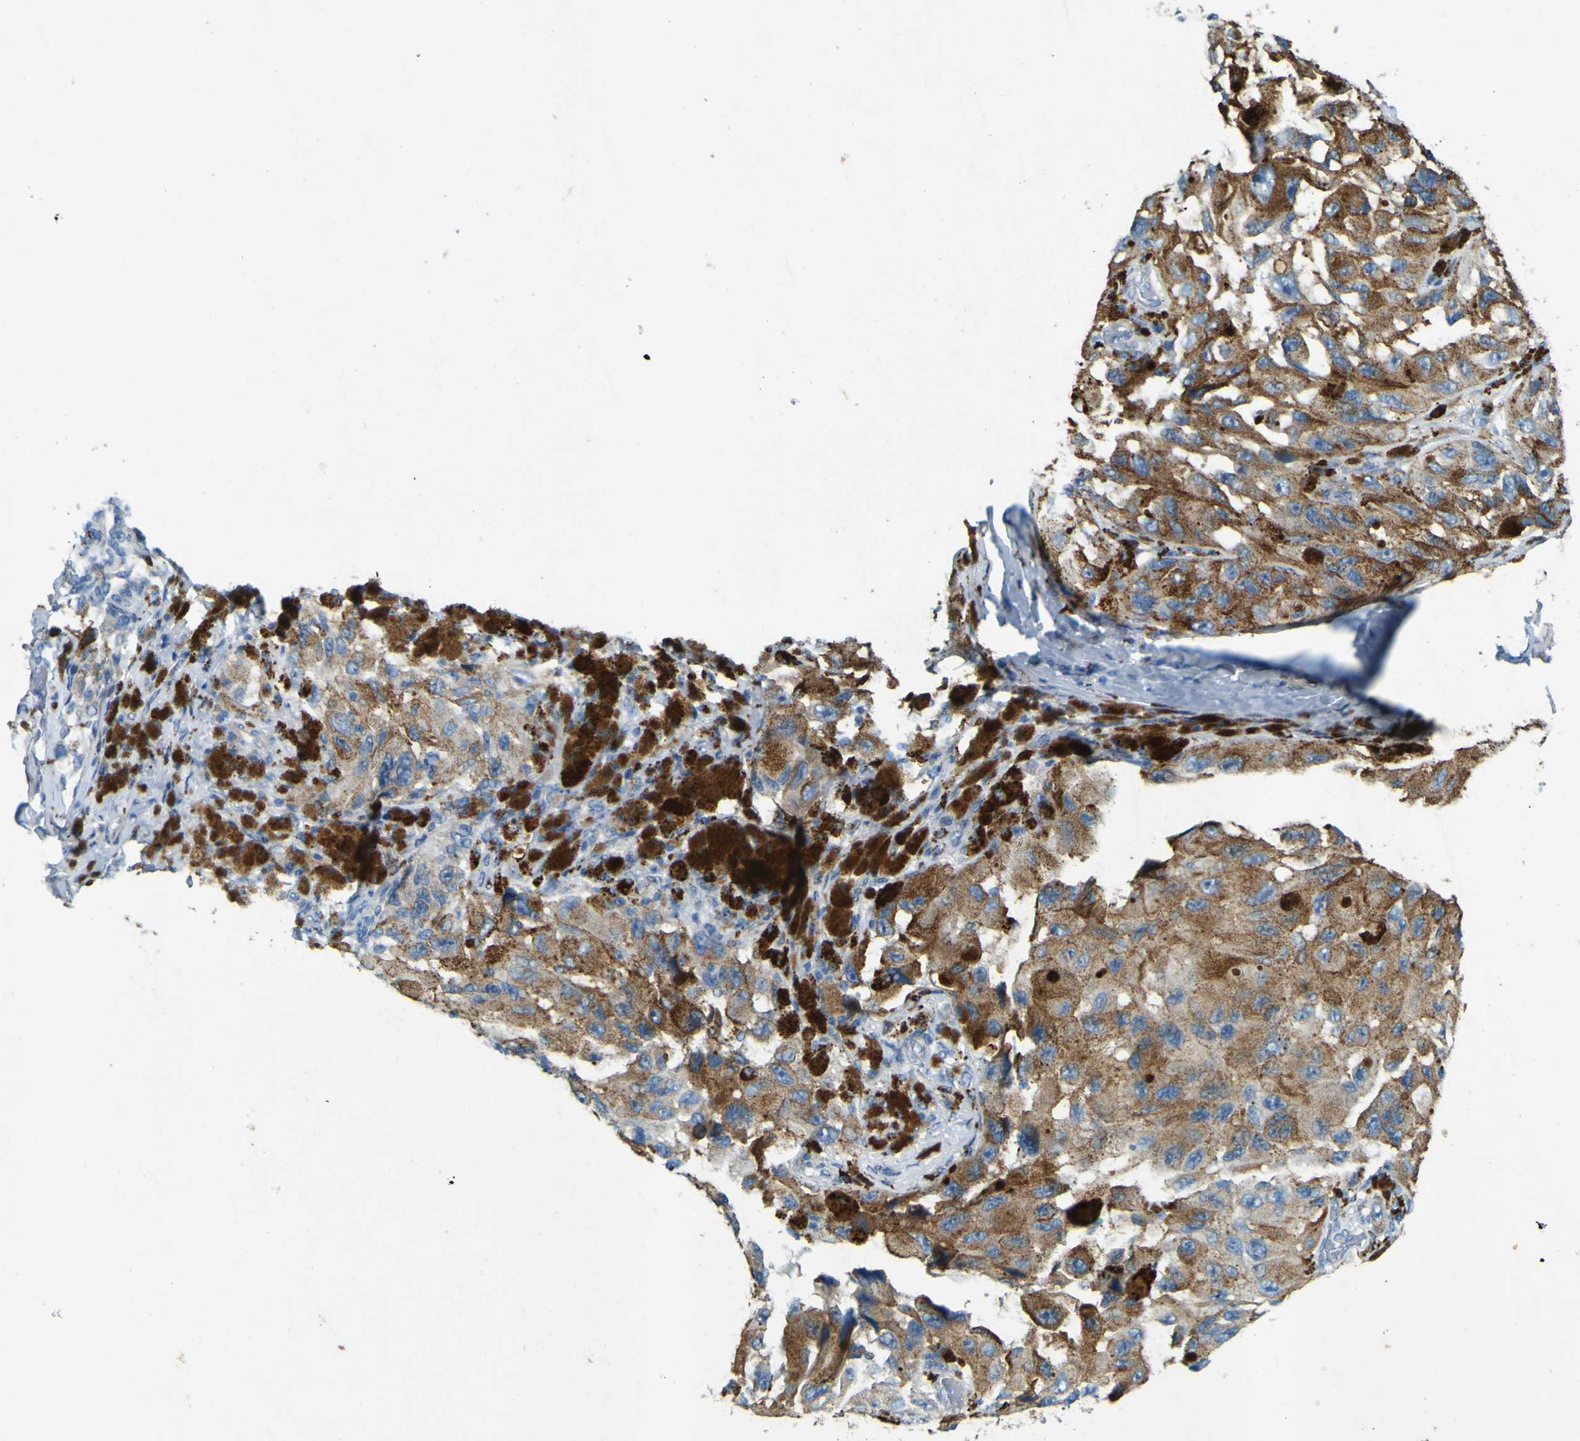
{"staining": {"intensity": "moderate", "quantity": ">75%", "location": "cytoplasmic/membranous"}, "tissue": "melanoma", "cell_type": "Tumor cells", "image_type": "cancer", "snomed": [{"axis": "morphology", "description": "Malignant melanoma, NOS"}, {"axis": "topography", "description": "Skin"}], "caption": "Immunohistochemical staining of malignant melanoma reveals medium levels of moderate cytoplasmic/membranous staining in approximately >75% of tumor cells.", "gene": "PDE9A", "patient": {"sex": "female", "age": 73}}